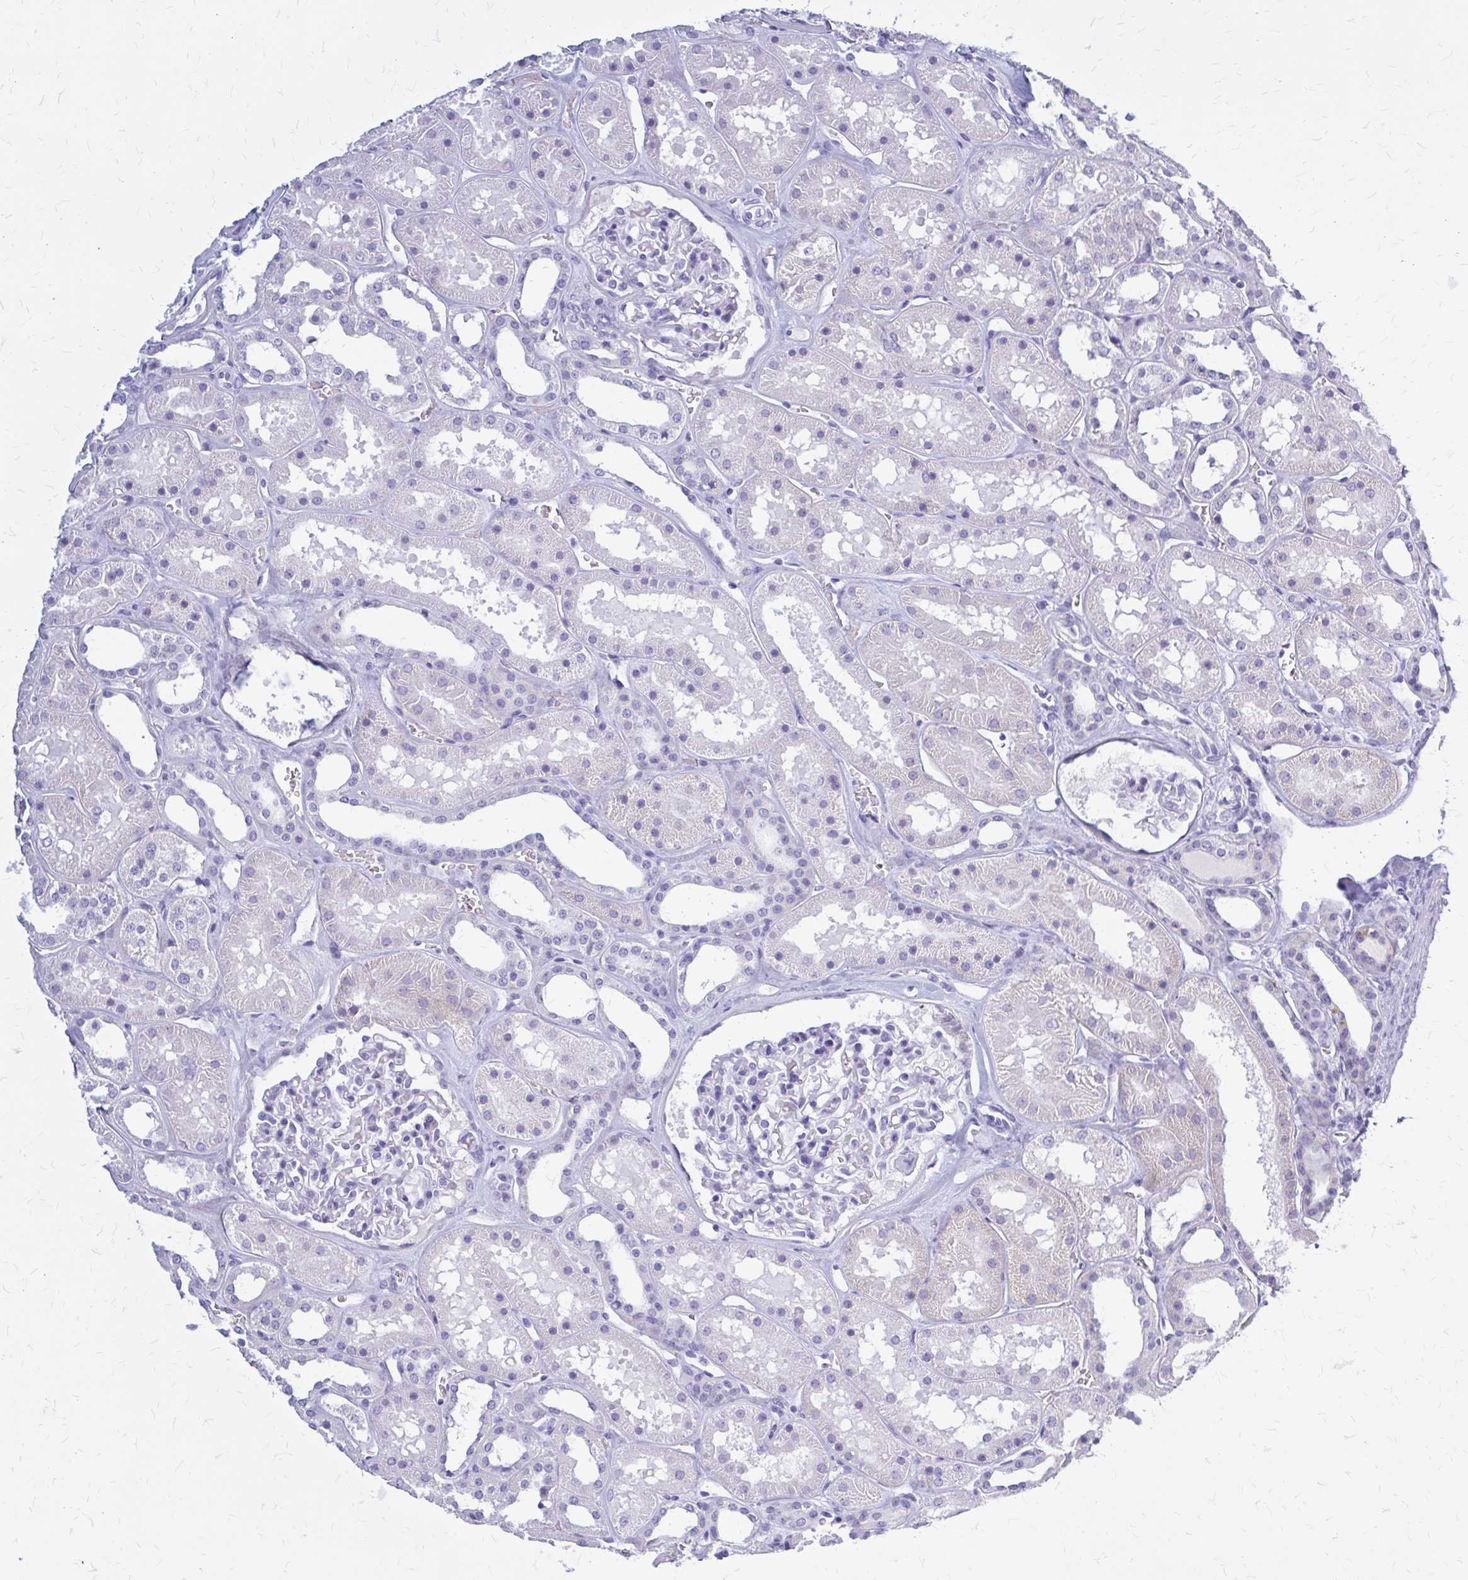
{"staining": {"intensity": "negative", "quantity": "none", "location": "none"}, "tissue": "kidney", "cell_type": "Cells in glomeruli", "image_type": "normal", "snomed": [{"axis": "morphology", "description": "Normal tissue, NOS"}, {"axis": "topography", "description": "Kidney"}], "caption": "A photomicrograph of kidney stained for a protein shows no brown staining in cells in glomeruli. (Brightfield microscopy of DAB immunohistochemistry at high magnification).", "gene": "KLHDC7A", "patient": {"sex": "female", "age": 41}}